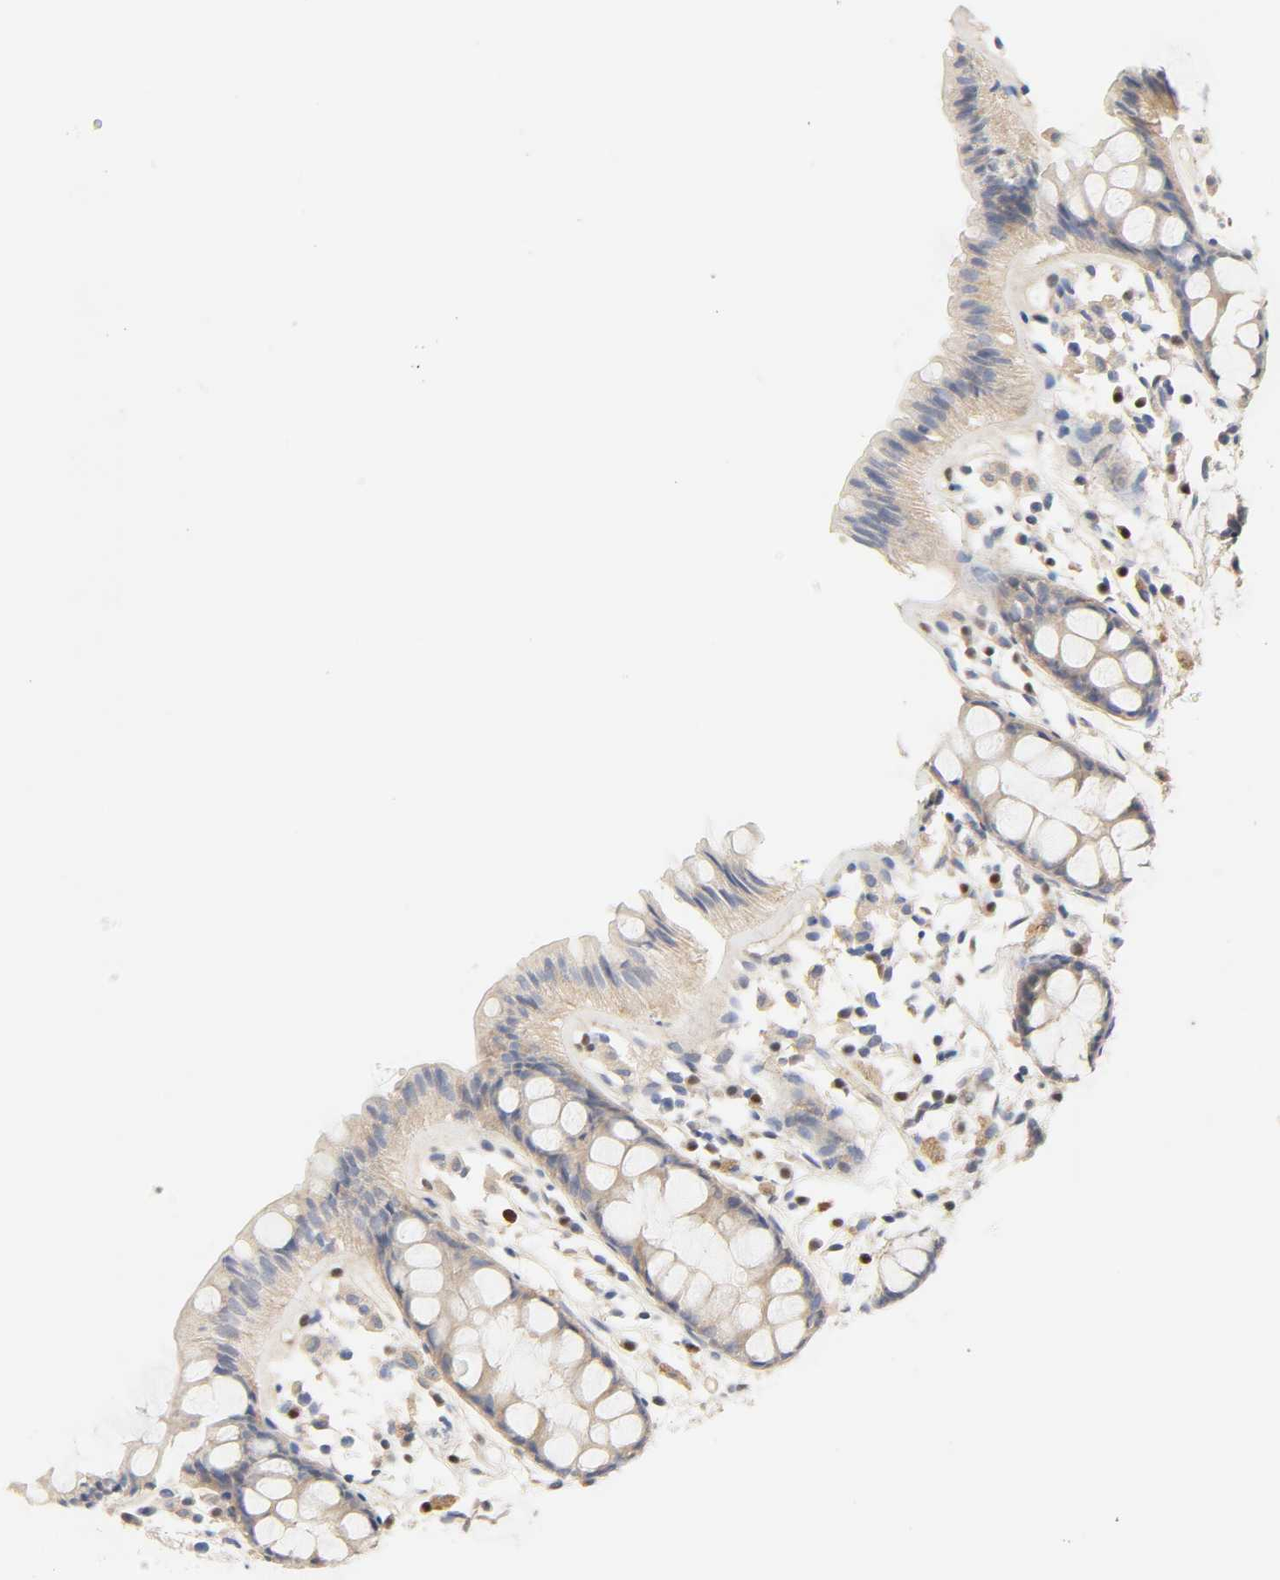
{"staining": {"intensity": "negative", "quantity": "none", "location": "none"}, "tissue": "rectum", "cell_type": "Glandular cells", "image_type": "normal", "snomed": [{"axis": "morphology", "description": "Normal tissue, NOS"}, {"axis": "topography", "description": "Rectum"}], "caption": "The immunohistochemistry histopathology image has no significant positivity in glandular cells of rectum.", "gene": "BORCS8", "patient": {"sex": "female", "age": 66}}